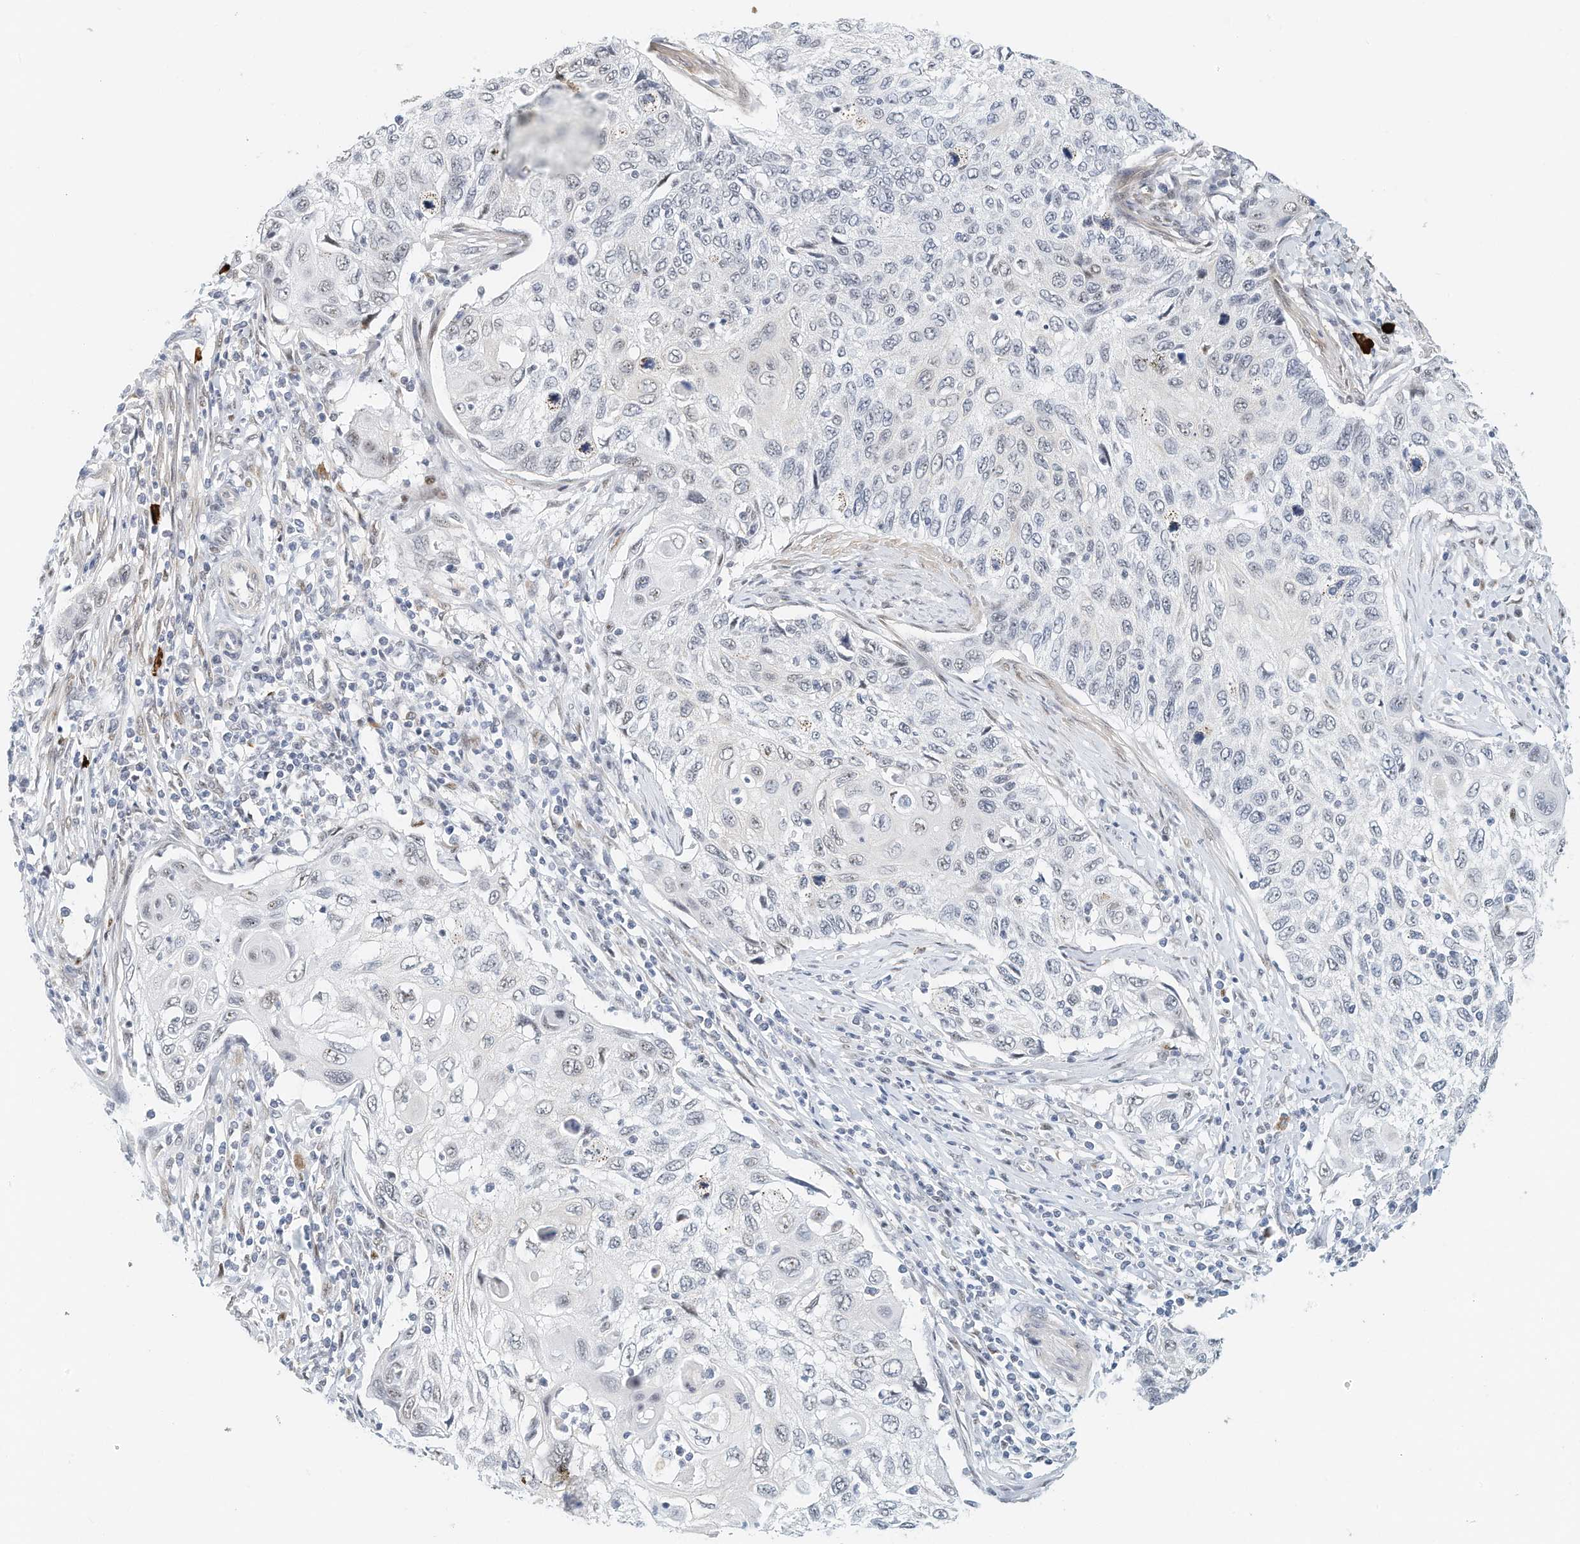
{"staining": {"intensity": "negative", "quantity": "none", "location": "none"}, "tissue": "cervical cancer", "cell_type": "Tumor cells", "image_type": "cancer", "snomed": [{"axis": "morphology", "description": "Squamous cell carcinoma, NOS"}, {"axis": "topography", "description": "Cervix"}], "caption": "This micrograph is of squamous cell carcinoma (cervical) stained with IHC to label a protein in brown with the nuclei are counter-stained blue. There is no positivity in tumor cells.", "gene": "ARHGAP28", "patient": {"sex": "female", "age": 70}}